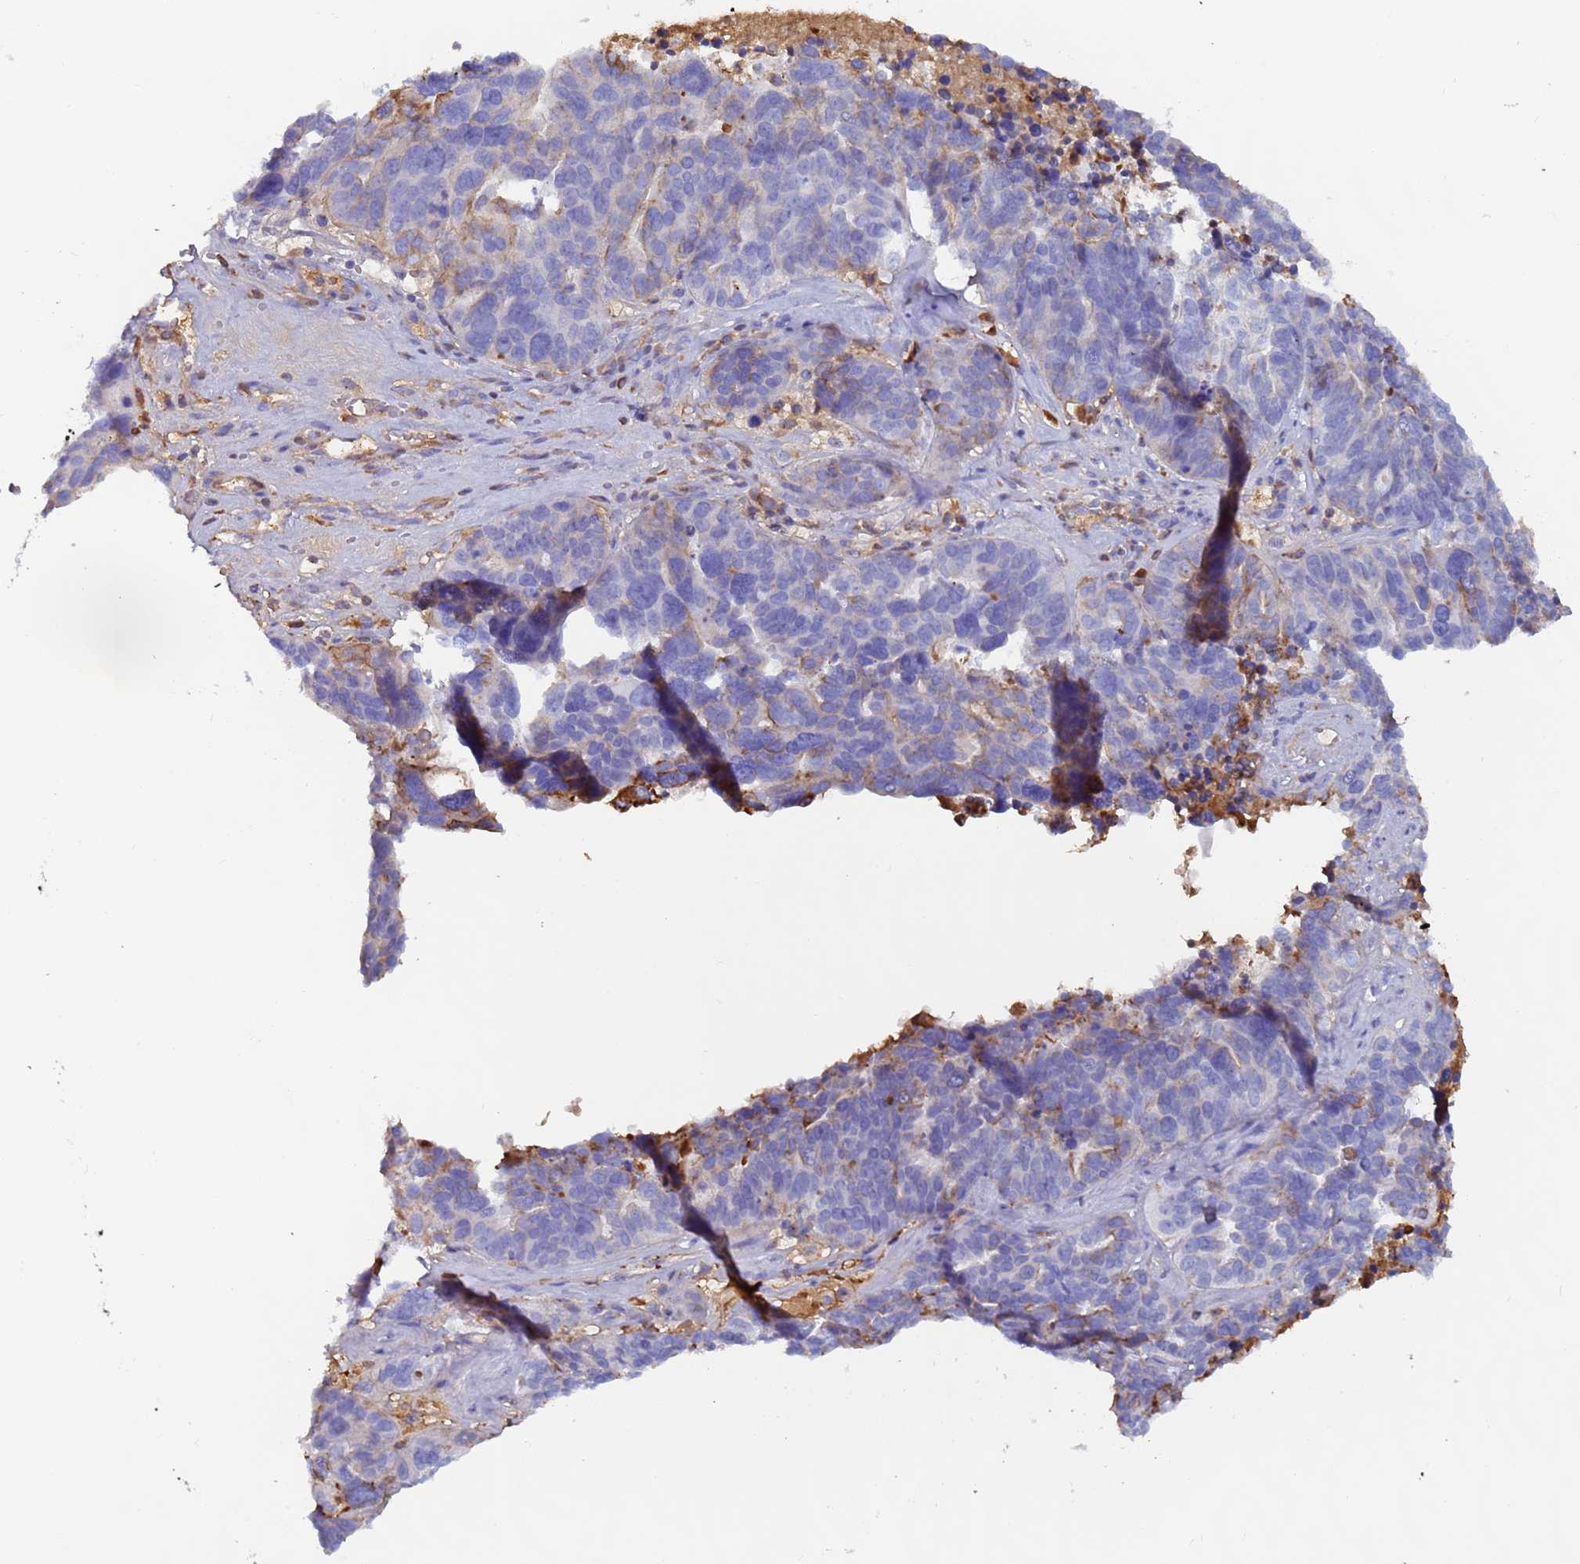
{"staining": {"intensity": "negative", "quantity": "none", "location": "none"}, "tissue": "ovarian cancer", "cell_type": "Tumor cells", "image_type": "cancer", "snomed": [{"axis": "morphology", "description": "Cystadenocarcinoma, serous, NOS"}, {"axis": "topography", "description": "Ovary"}], "caption": "Ovarian serous cystadenocarcinoma stained for a protein using IHC displays no staining tumor cells.", "gene": "CYSLTR2", "patient": {"sex": "female", "age": 59}}